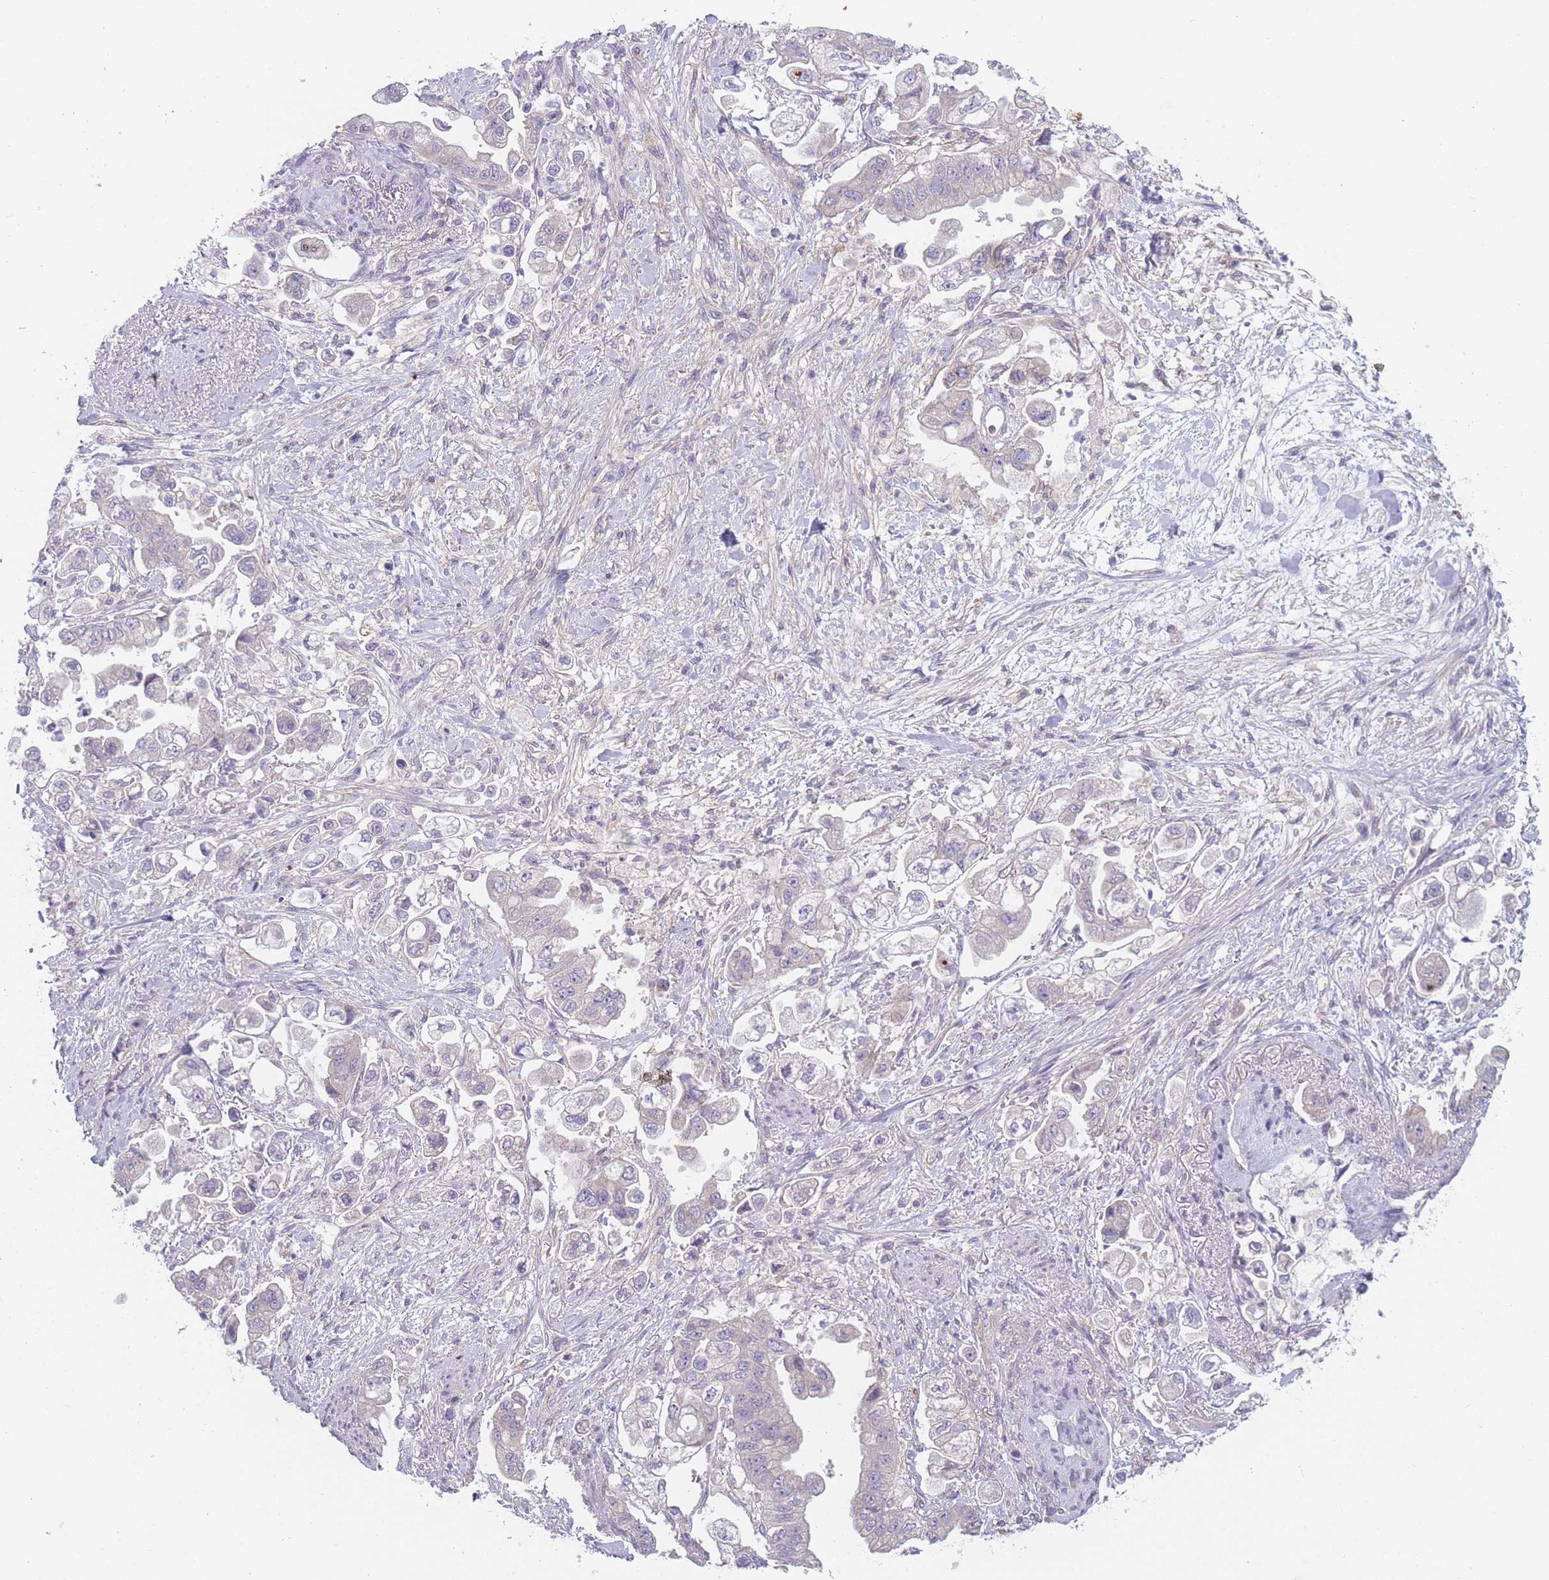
{"staining": {"intensity": "negative", "quantity": "none", "location": "none"}, "tissue": "stomach cancer", "cell_type": "Tumor cells", "image_type": "cancer", "snomed": [{"axis": "morphology", "description": "Adenocarcinoma, NOS"}, {"axis": "topography", "description": "Stomach"}], "caption": "Tumor cells show no significant staining in stomach adenocarcinoma.", "gene": "WDR93", "patient": {"sex": "male", "age": 62}}